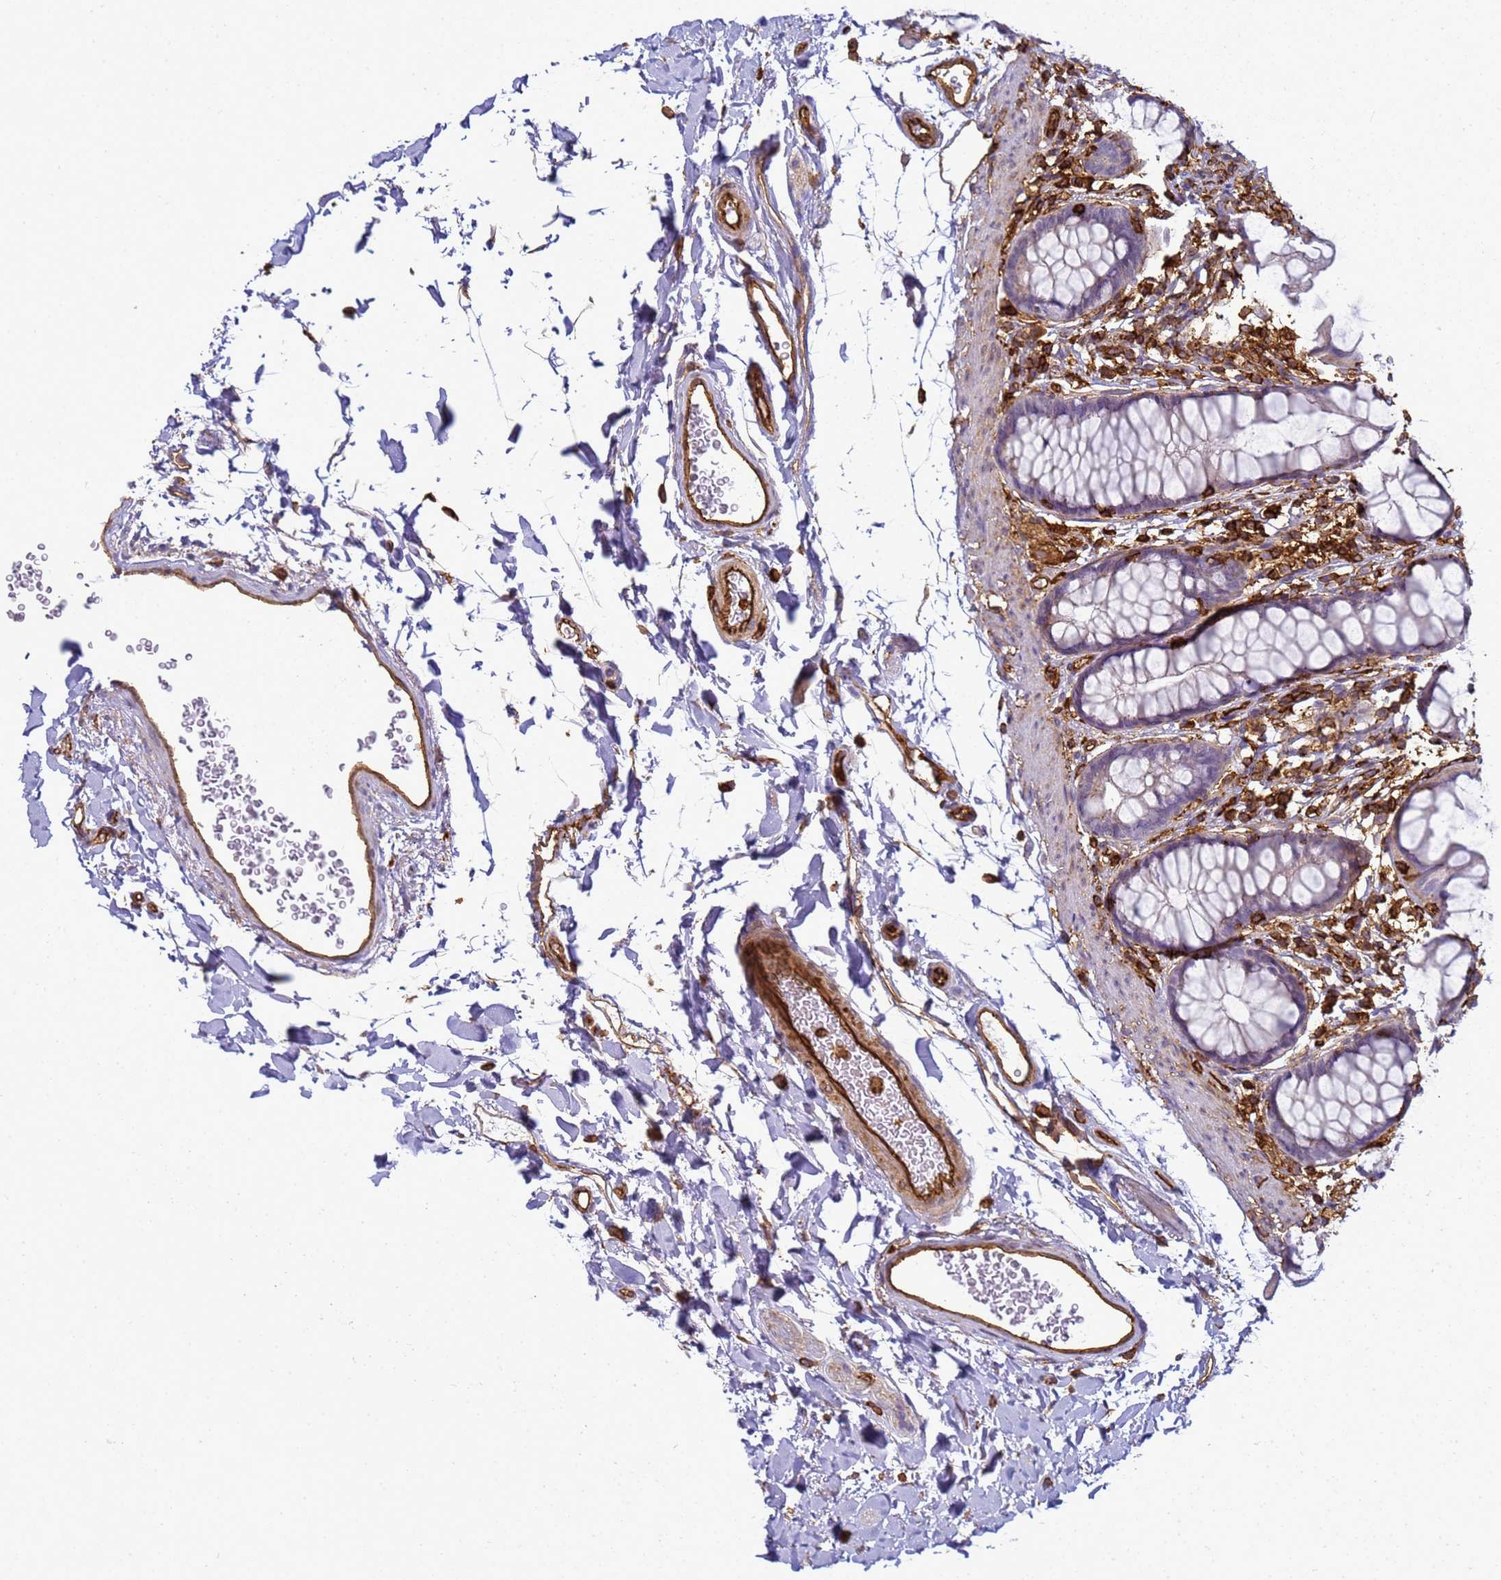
{"staining": {"intensity": "negative", "quantity": "none", "location": "none"}, "tissue": "rectum", "cell_type": "Glandular cells", "image_type": "normal", "snomed": [{"axis": "morphology", "description": "Normal tissue, NOS"}, {"axis": "topography", "description": "Rectum"}], "caption": "Immunohistochemistry (IHC) of normal rectum exhibits no expression in glandular cells.", "gene": "ZBTB8OS", "patient": {"sex": "female", "age": 65}}